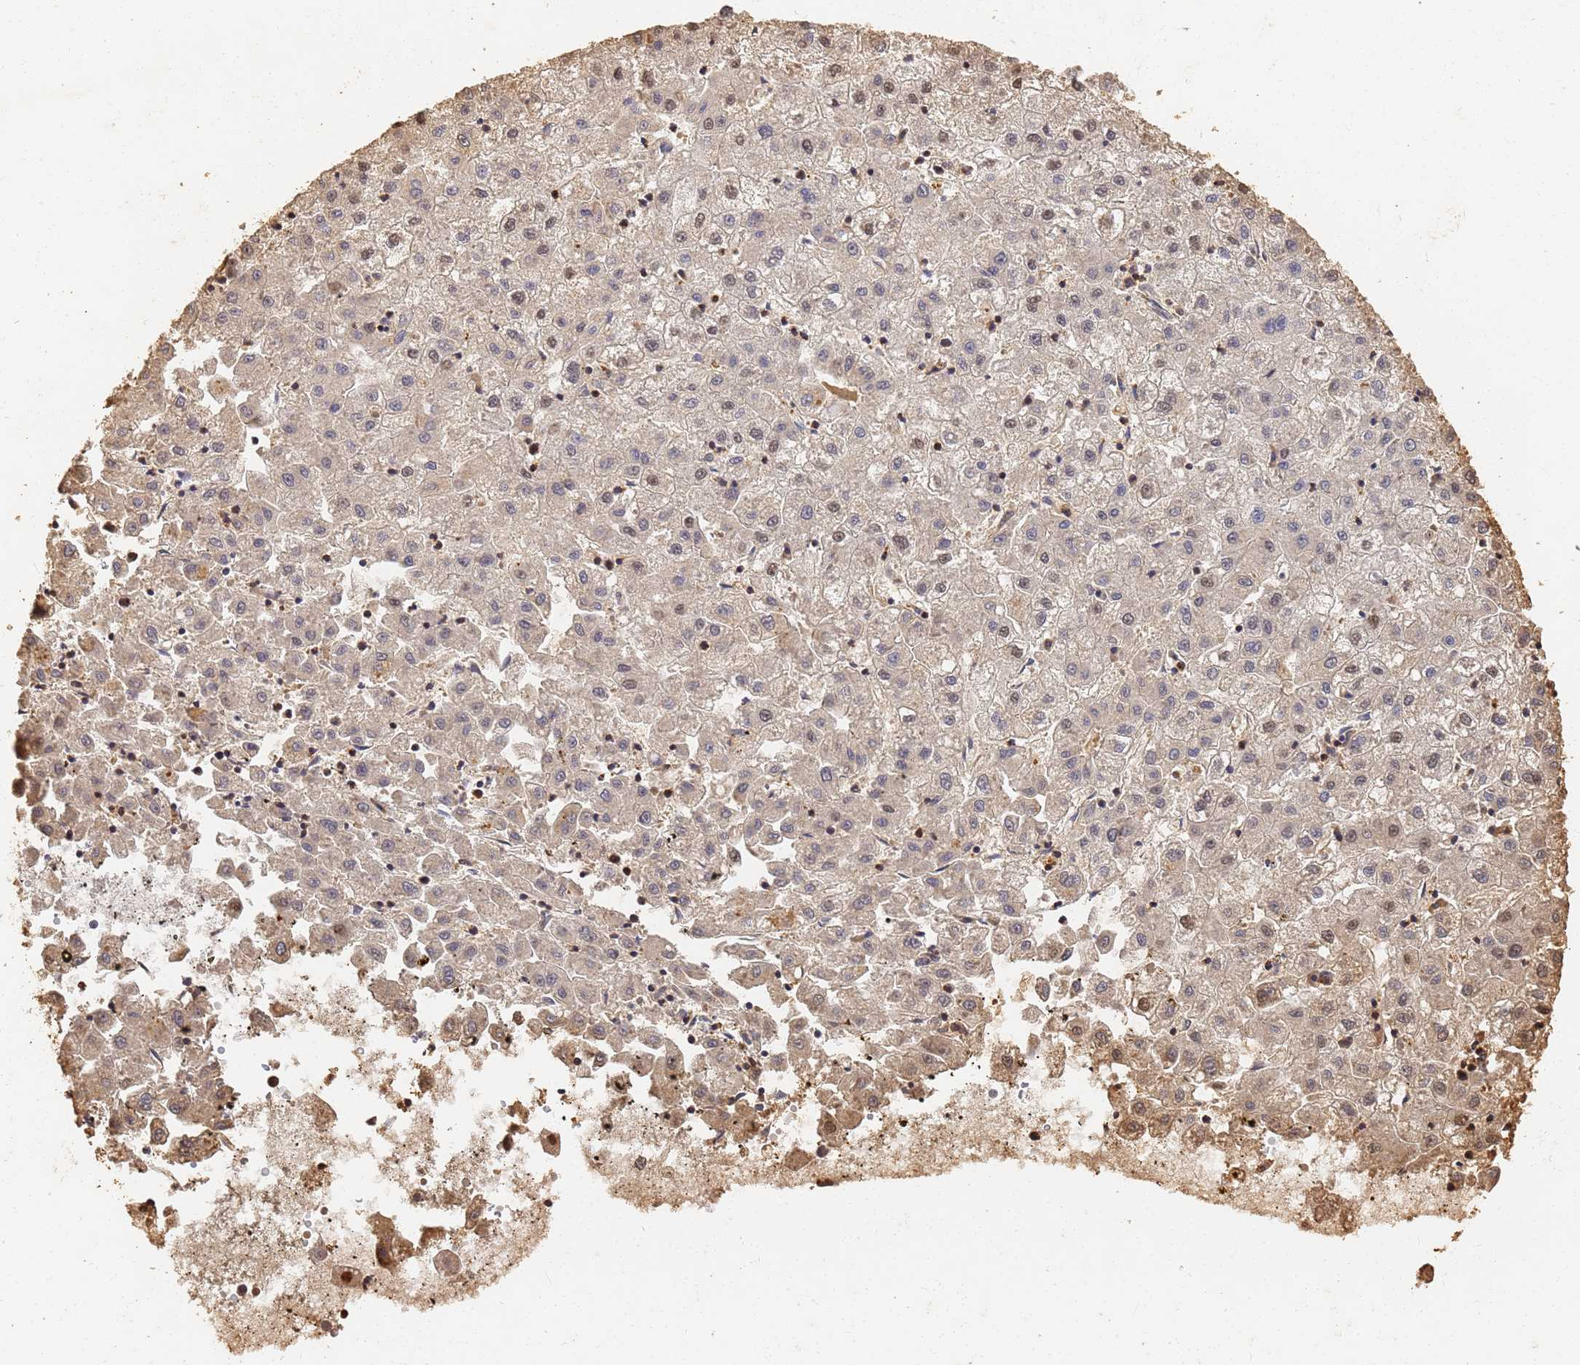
{"staining": {"intensity": "weak", "quantity": "<25%", "location": "nuclear"}, "tissue": "liver cancer", "cell_type": "Tumor cells", "image_type": "cancer", "snomed": [{"axis": "morphology", "description": "Carcinoma, Hepatocellular, NOS"}, {"axis": "topography", "description": "Liver"}], "caption": "Immunohistochemistry (IHC) histopathology image of neoplastic tissue: human liver cancer (hepatocellular carcinoma) stained with DAB (3,3'-diaminobenzidine) exhibits no significant protein positivity in tumor cells.", "gene": "JAK2", "patient": {"sex": "male", "age": 72}}